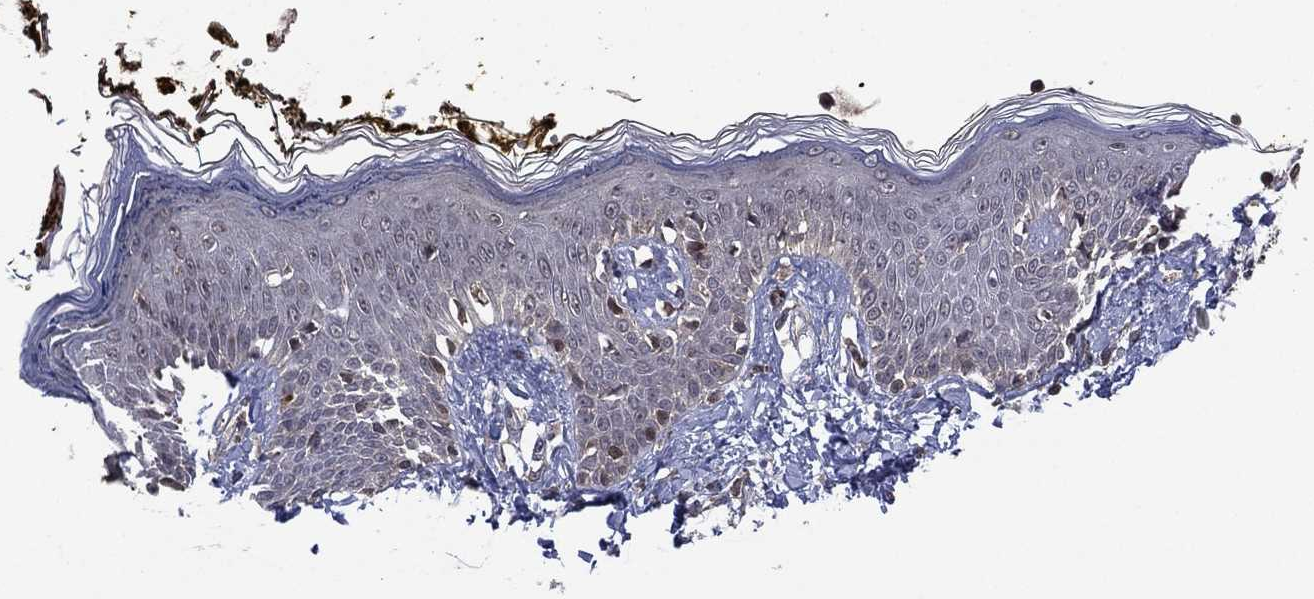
{"staining": {"intensity": "negative", "quantity": "none", "location": "none"}, "tissue": "skin", "cell_type": "Fibroblasts", "image_type": "normal", "snomed": [{"axis": "morphology", "description": "Normal tissue, NOS"}, {"axis": "topography", "description": "Skin"}], "caption": "DAB (3,3'-diaminobenzidine) immunohistochemical staining of unremarkable human skin demonstrates no significant expression in fibroblasts. (Brightfield microscopy of DAB (3,3'-diaminobenzidine) immunohistochemistry at high magnification).", "gene": "ATG4B", "patient": {"sex": "male", "age": 76}}